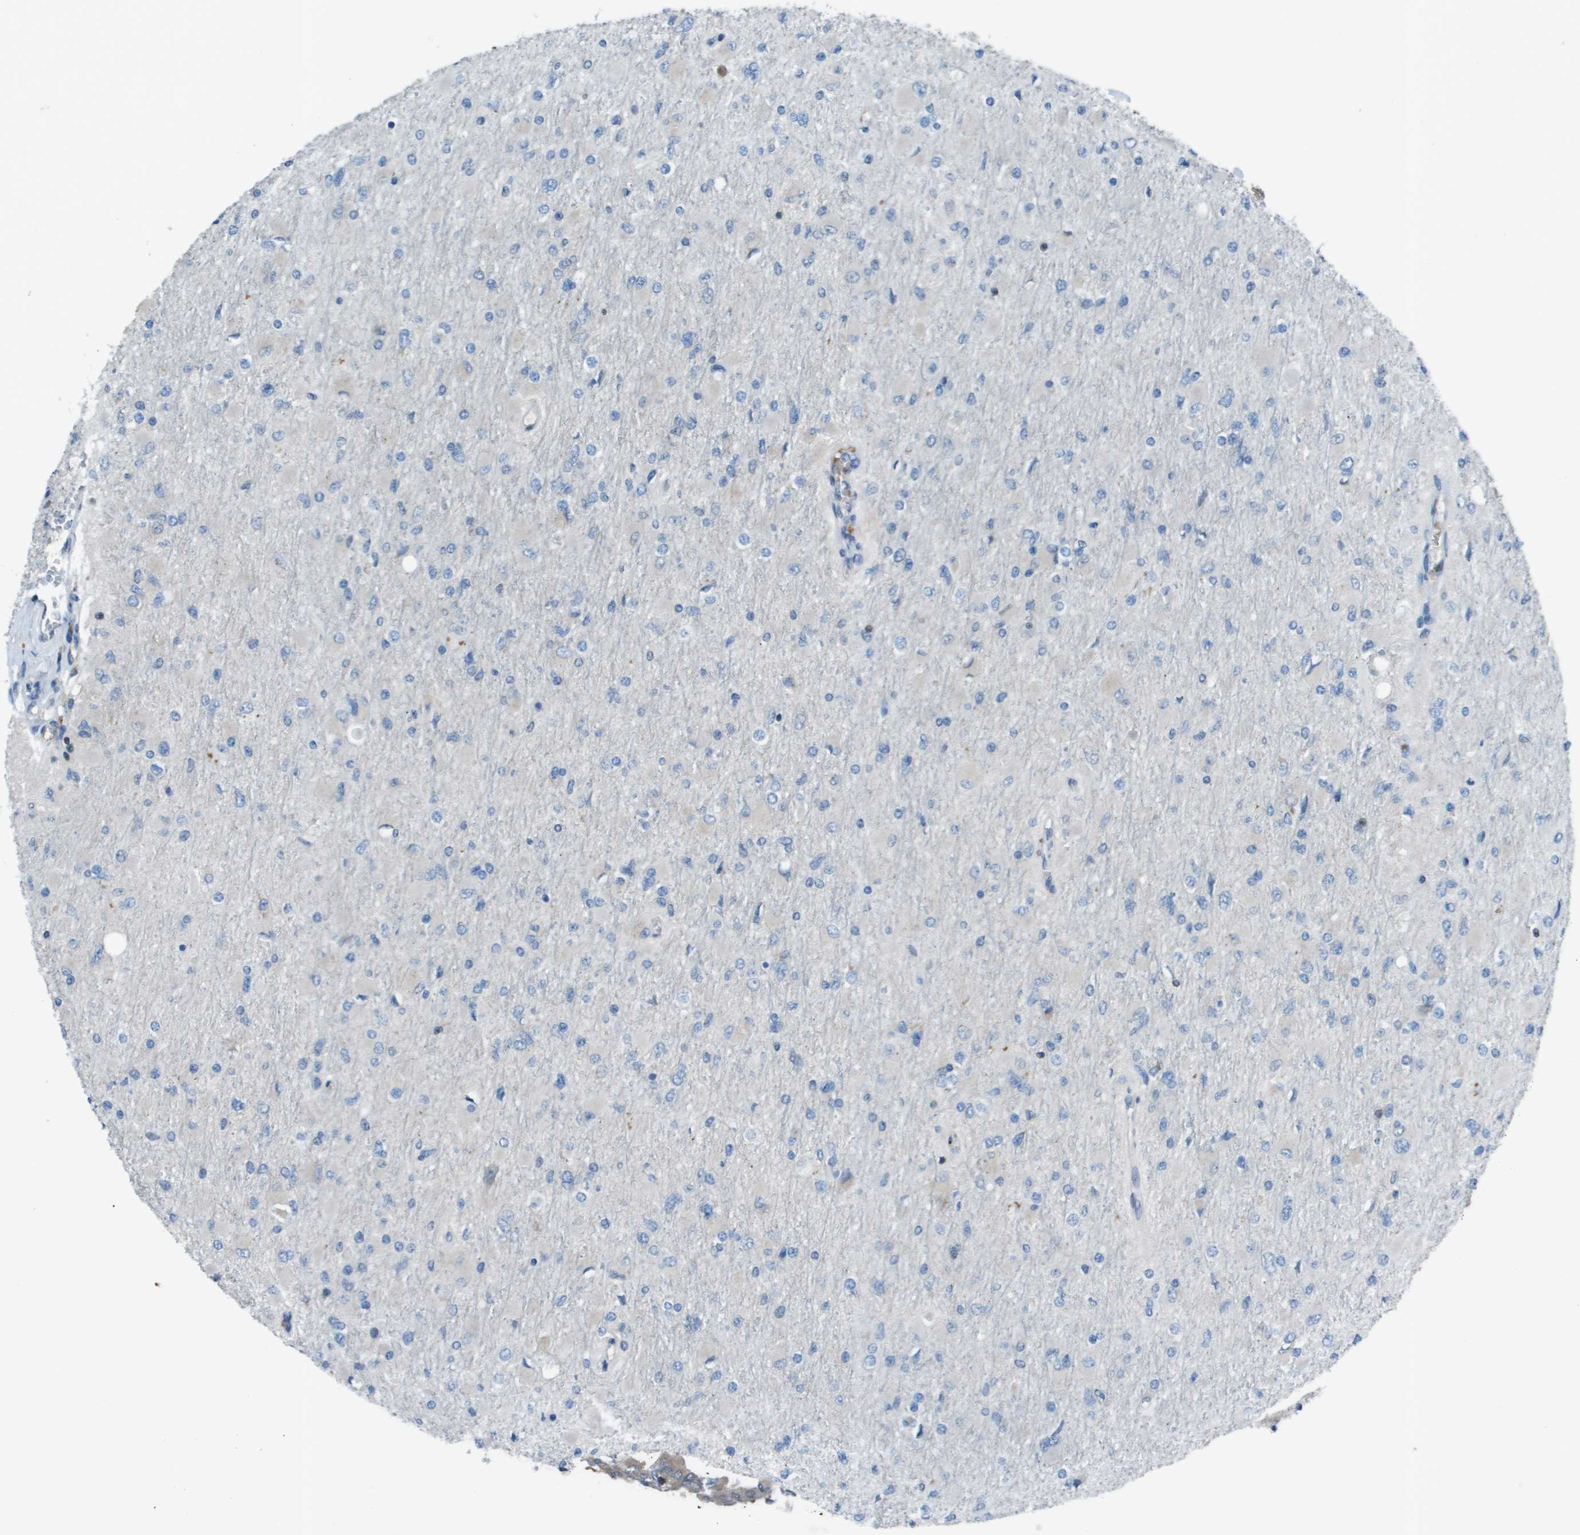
{"staining": {"intensity": "negative", "quantity": "none", "location": "none"}, "tissue": "glioma", "cell_type": "Tumor cells", "image_type": "cancer", "snomed": [{"axis": "morphology", "description": "Glioma, malignant, High grade"}, {"axis": "topography", "description": "Cerebral cortex"}], "caption": "DAB immunohistochemical staining of malignant glioma (high-grade) displays no significant expression in tumor cells. (Brightfield microscopy of DAB (3,3'-diaminobenzidine) immunohistochemistry (IHC) at high magnification).", "gene": "CAMK4", "patient": {"sex": "female", "age": 36}}